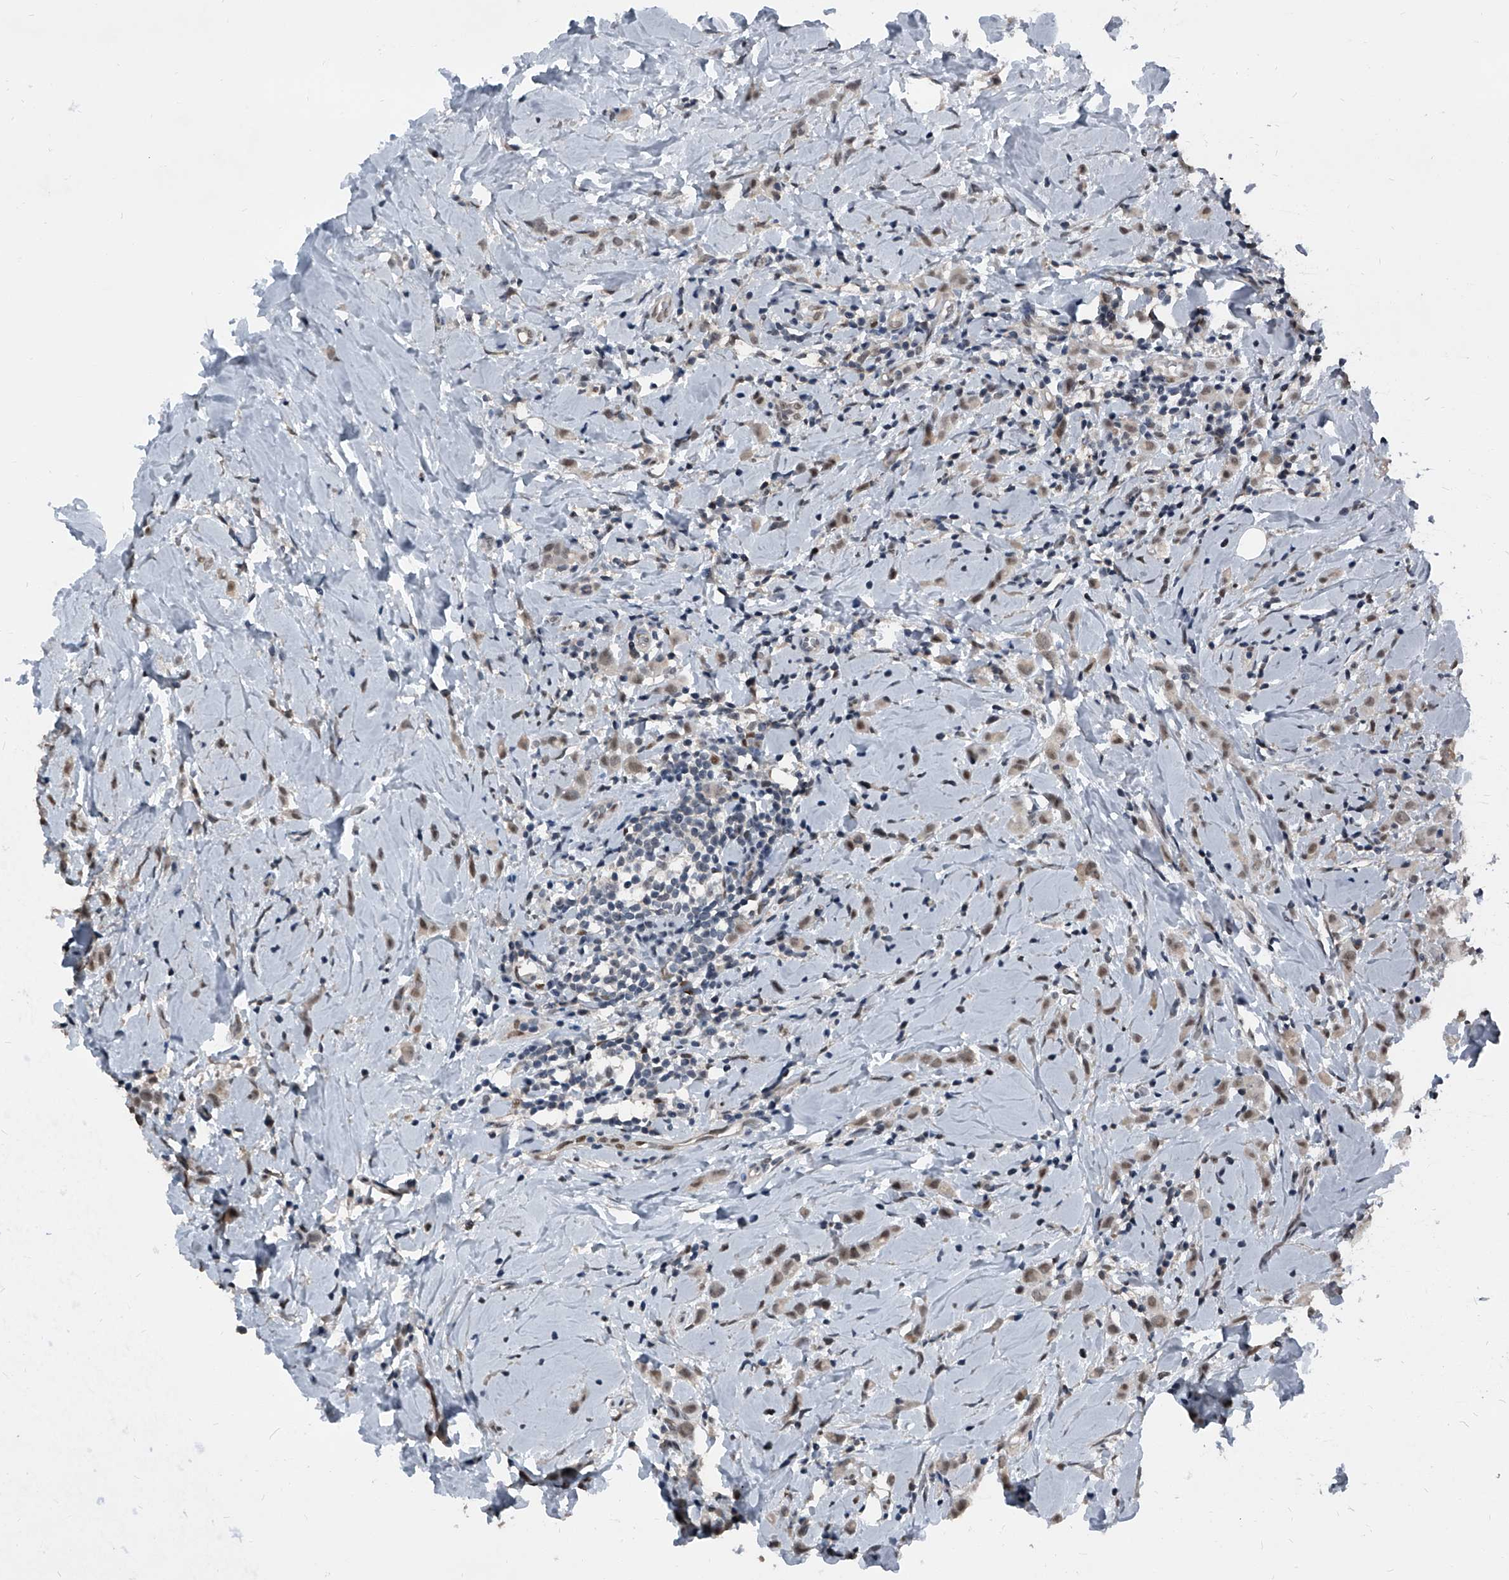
{"staining": {"intensity": "weak", "quantity": ">75%", "location": "nuclear"}, "tissue": "breast cancer", "cell_type": "Tumor cells", "image_type": "cancer", "snomed": [{"axis": "morphology", "description": "Lobular carcinoma"}, {"axis": "topography", "description": "Breast"}], "caption": "An immunohistochemistry image of tumor tissue is shown. Protein staining in brown labels weak nuclear positivity in breast cancer (lobular carcinoma) within tumor cells. Ihc stains the protein of interest in brown and the nuclei are stained blue.", "gene": "MEN1", "patient": {"sex": "female", "age": 47}}